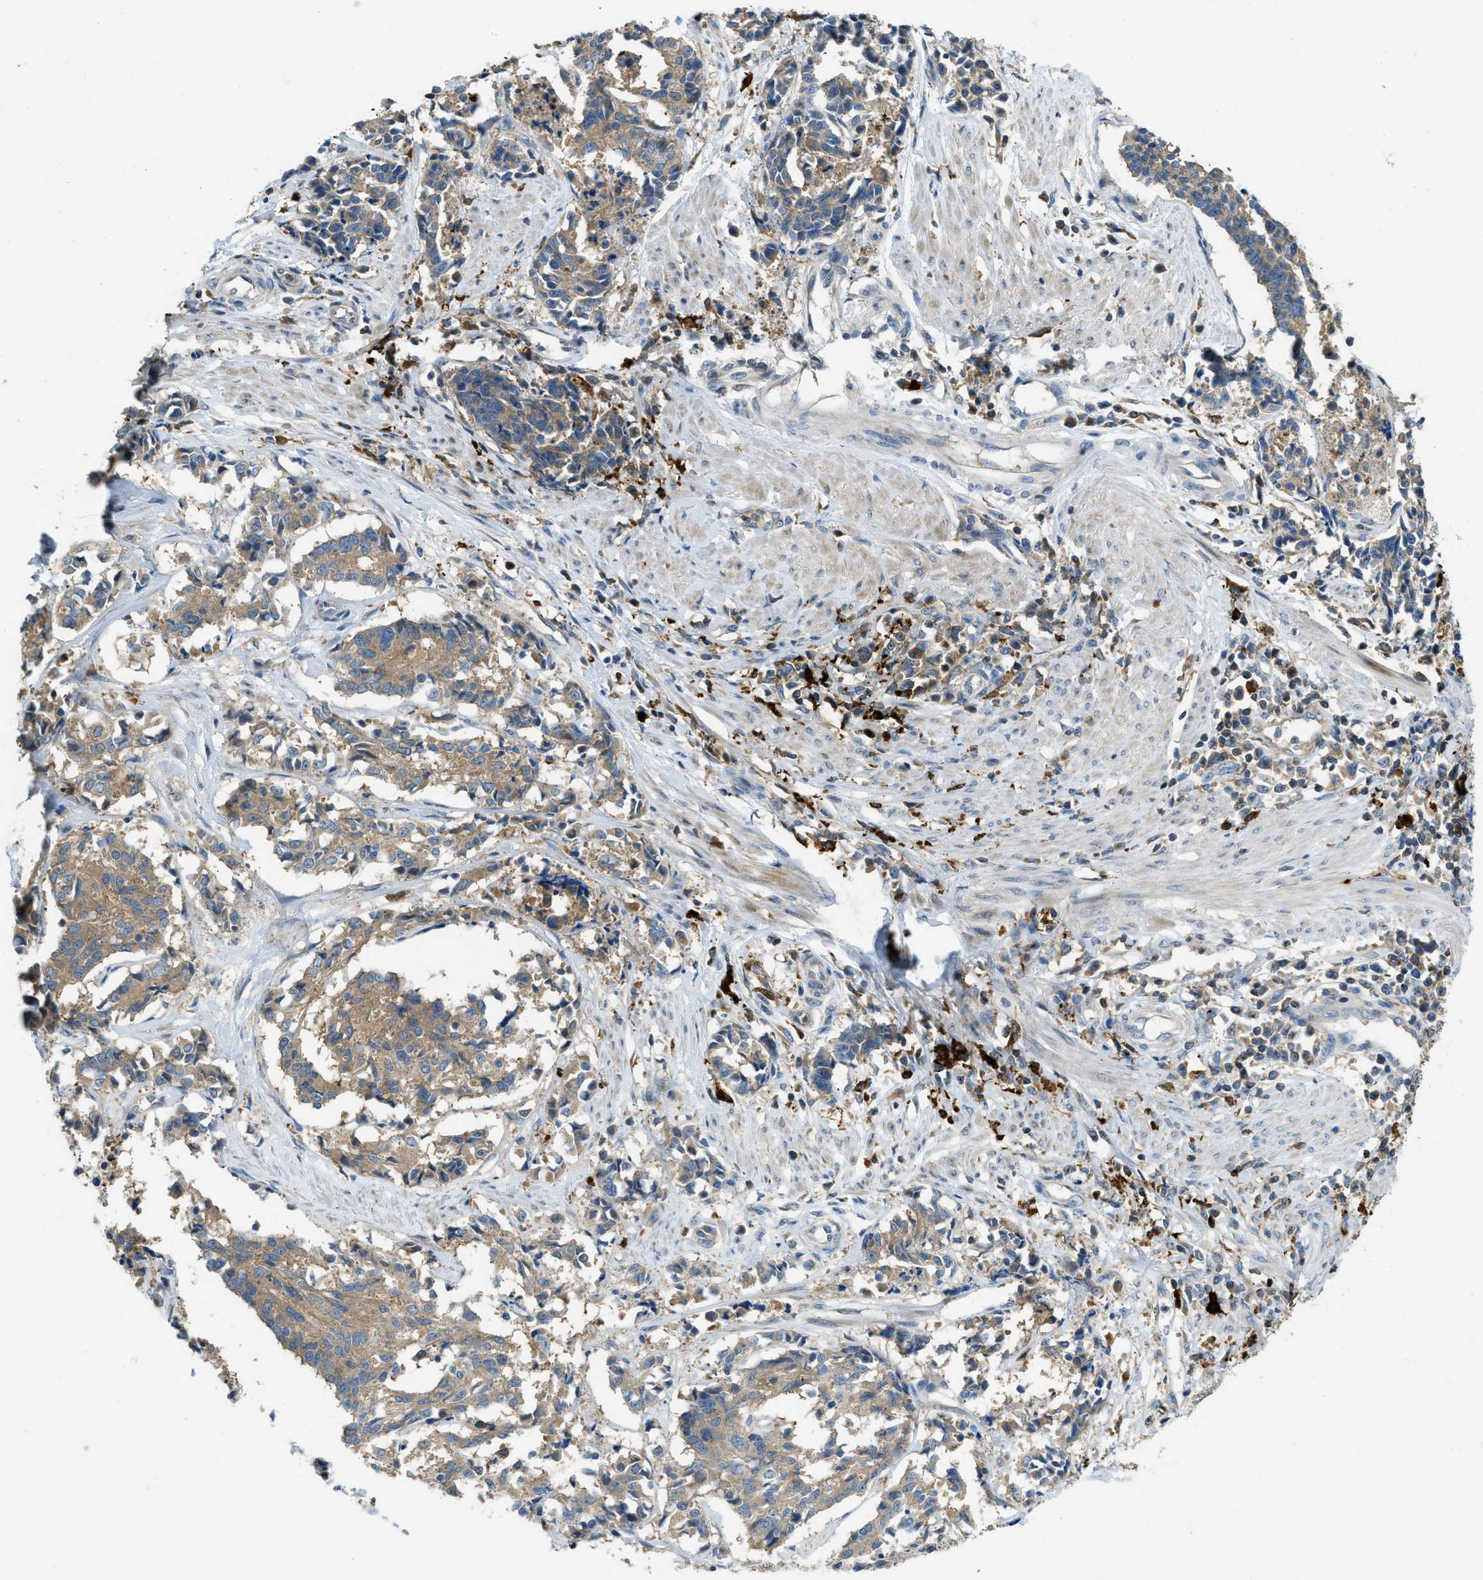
{"staining": {"intensity": "moderate", "quantity": ">75%", "location": "cytoplasmic/membranous"}, "tissue": "cervical cancer", "cell_type": "Tumor cells", "image_type": "cancer", "snomed": [{"axis": "morphology", "description": "Squamous cell carcinoma, NOS"}, {"axis": "topography", "description": "Cervix"}], "caption": "A brown stain labels moderate cytoplasmic/membranous positivity of a protein in cervical squamous cell carcinoma tumor cells.", "gene": "RFFL", "patient": {"sex": "female", "age": 35}}